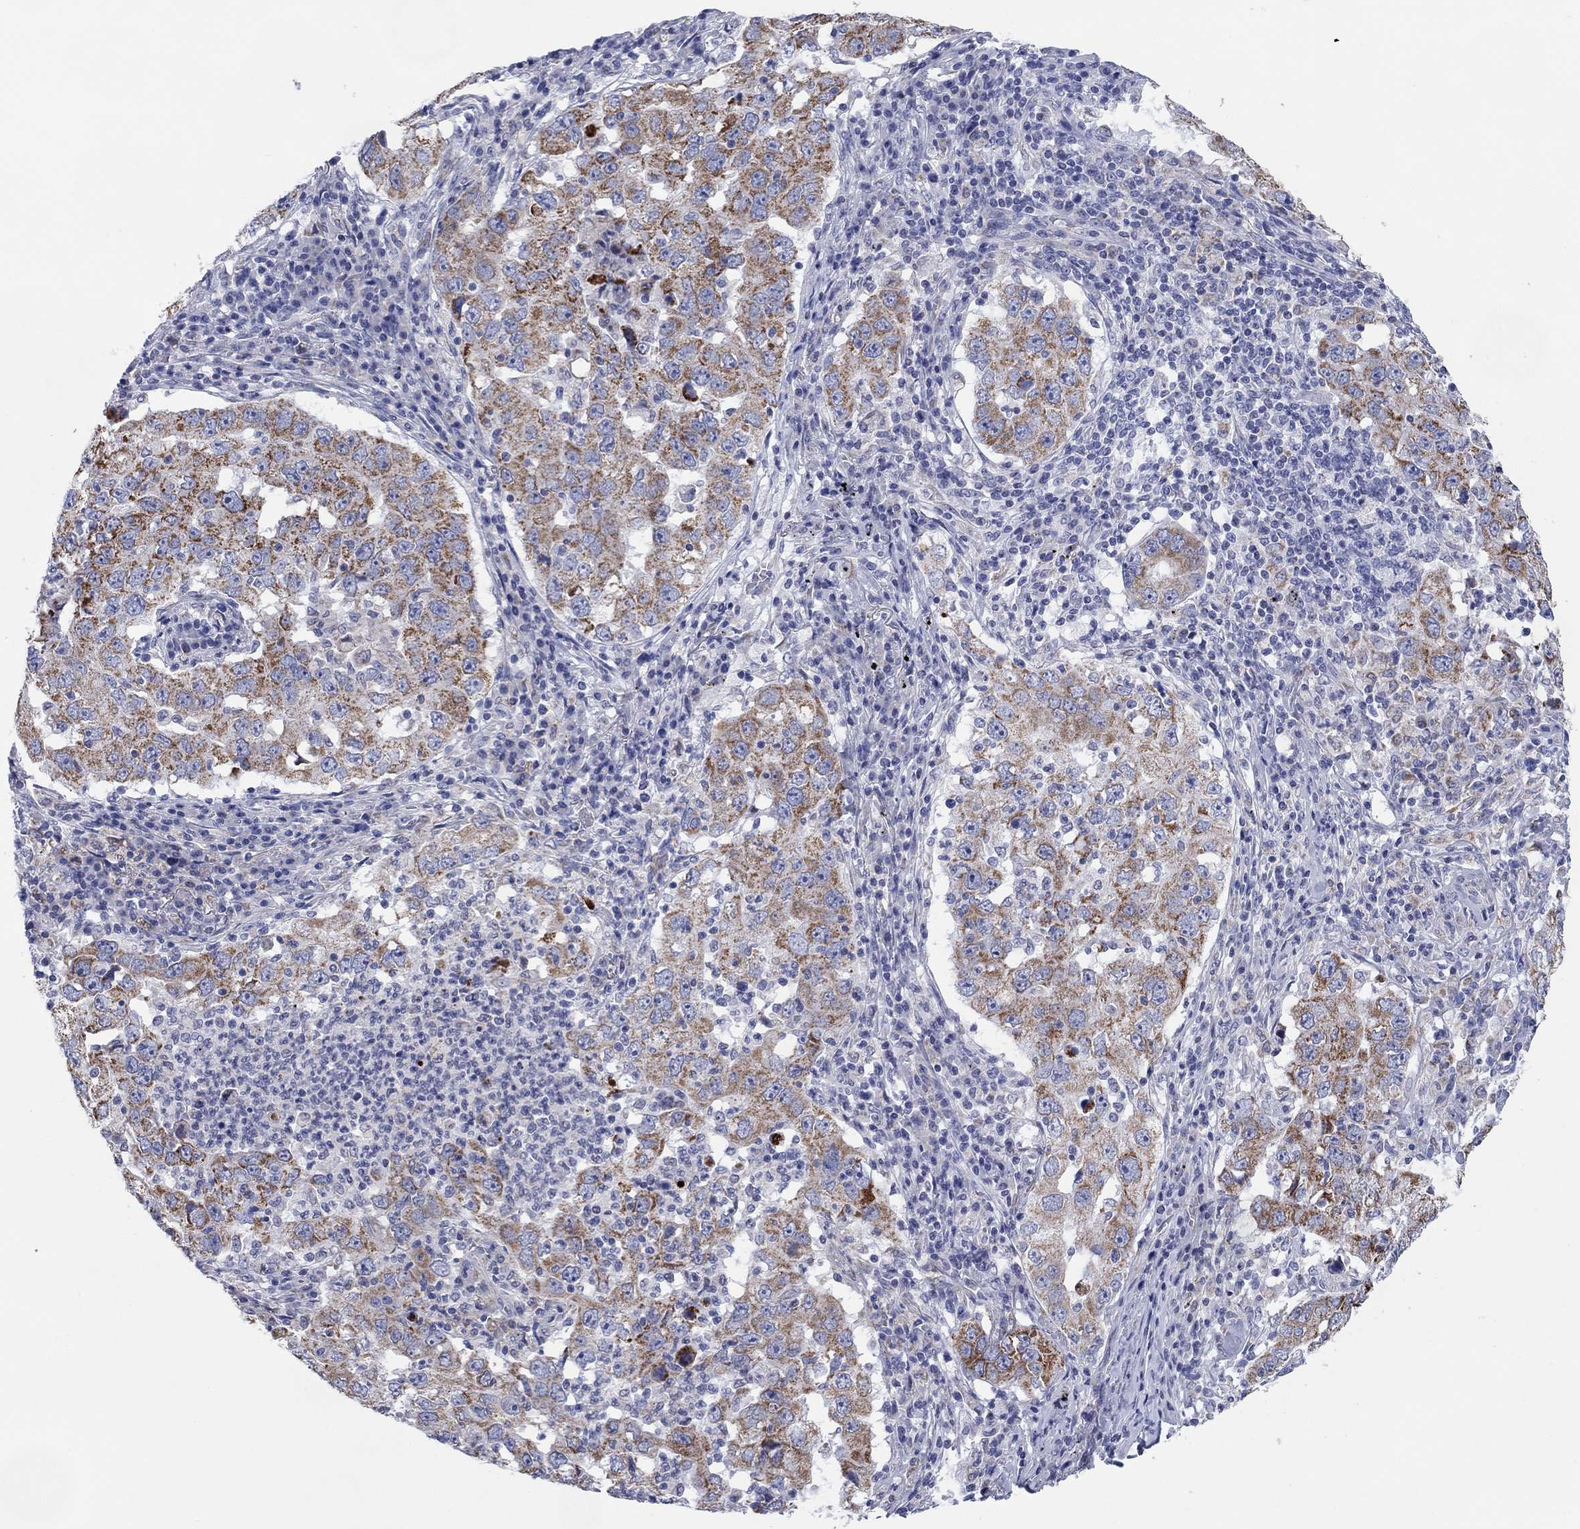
{"staining": {"intensity": "strong", "quantity": "25%-75%", "location": "cytoplasmic/membranous"}, "tissue": "lung cancer", "cell_type": "Tumor cells", "image_type": "cancer", "snomed": [{"axis": "morphology", "description": "Adenocarcinoma, NOS"}, {"axis": "topography", "description": "Lung"}], "caption": "Lung adenocarcinoma was stained to show a protein in brown. There is high levels of strong cytoplasmic/membranous positivity in about 25%-75% of tumor cells.", "gene": "MGST3", "patient": {"sex": "male", "age": 73}}